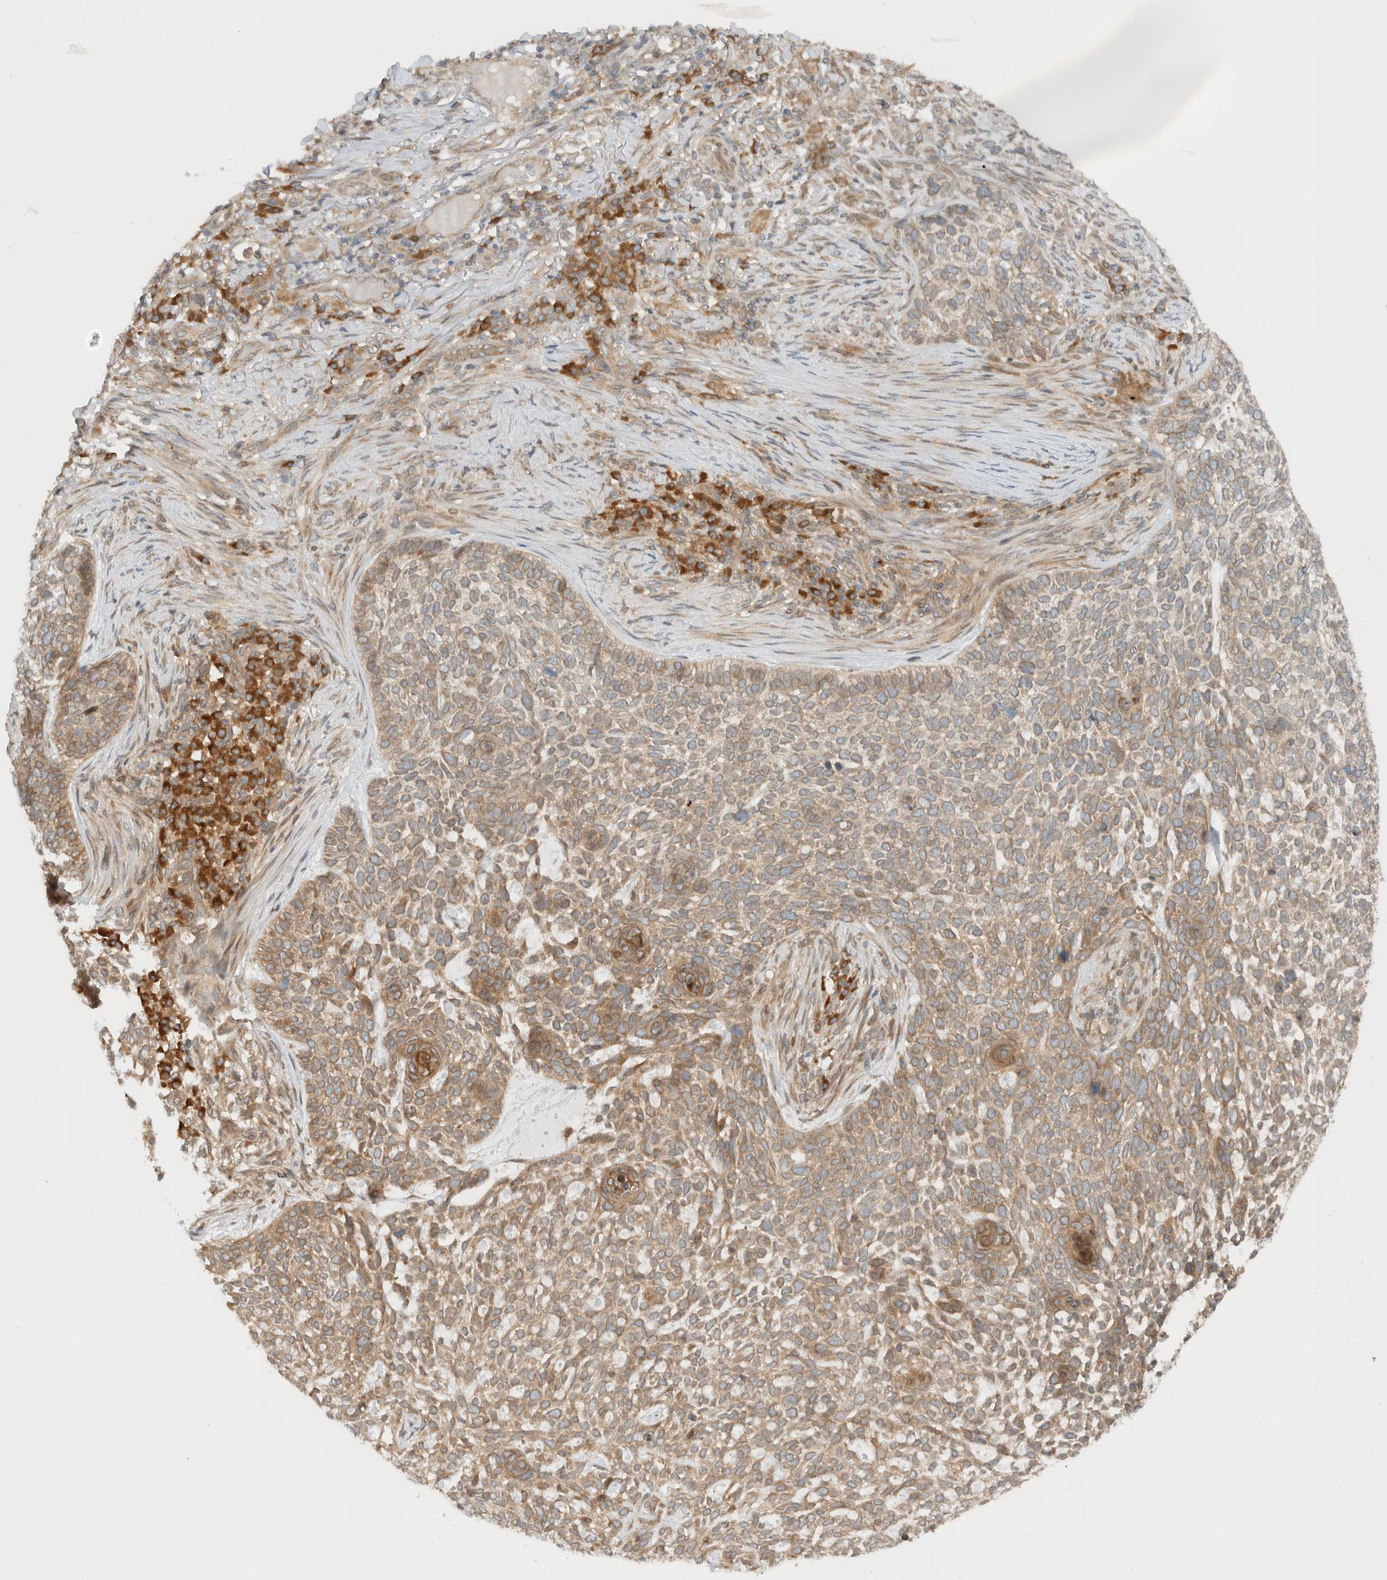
{"staining": {"intensity": "weak", "quantity": ">75%", "location": "cytoplasmic/membranous"}, "tissue": "skin cancer", "cell_type": "Tumor cells", "image_type": "cancer", "snomed": [{"axis": "morphology", "description": "Basal cell carcinoma"}, {"axis": "topography", "description": "Skin"}], "caption": "Immunohistochemistry image of neoplastic tissue: human skin cancer (basal cell carcinoma) stained using IHC shows low levels of weak protein expression localized specifically in the cytoplasmic/membranous of tumor cells, appearing as a cytoplasmic/membranous brown color.", "gene": "ARFGEF2", "patient": {"sex": "female", "age": 64}}